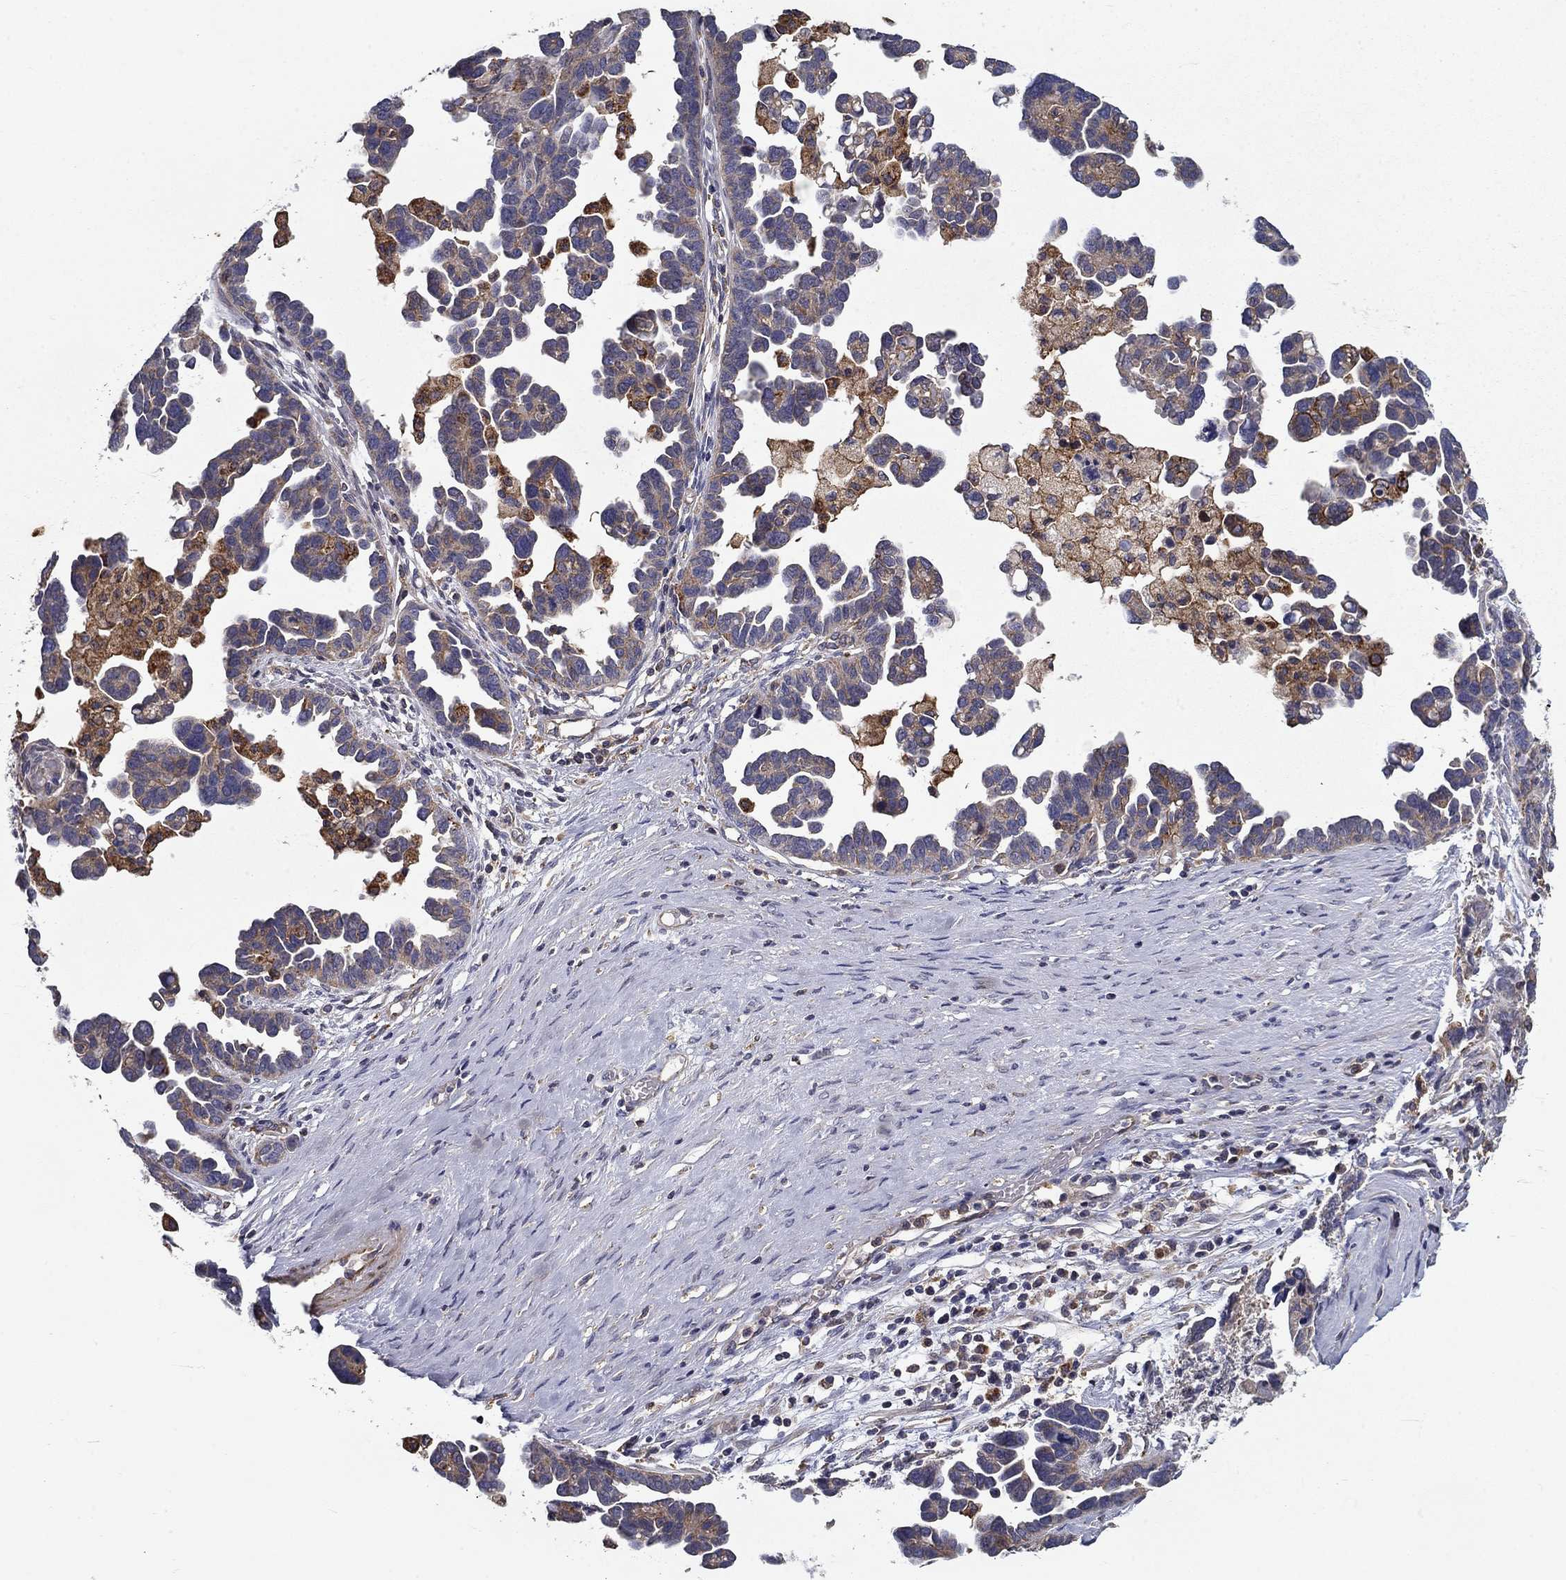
{"staining": {"intensity": "negative", "quantity": "none", "location": "none"}, "tissue": "ovarian cancer", "cell_type": "Tumor cells", "image_type": "cancer", "snomed": [{"axis": "morphology", "description": "Cystadenocarcinoma, serous, NOS"}, {"axis": "topography", "description": "Ovary"}], "caption": "Image shows no significant protein positivity in tumor cells of ovarian cancer (serous cystadenocarcinoma).", "gene": "ALDH4A1", "patient": {"sex": "female", "age": 54}}